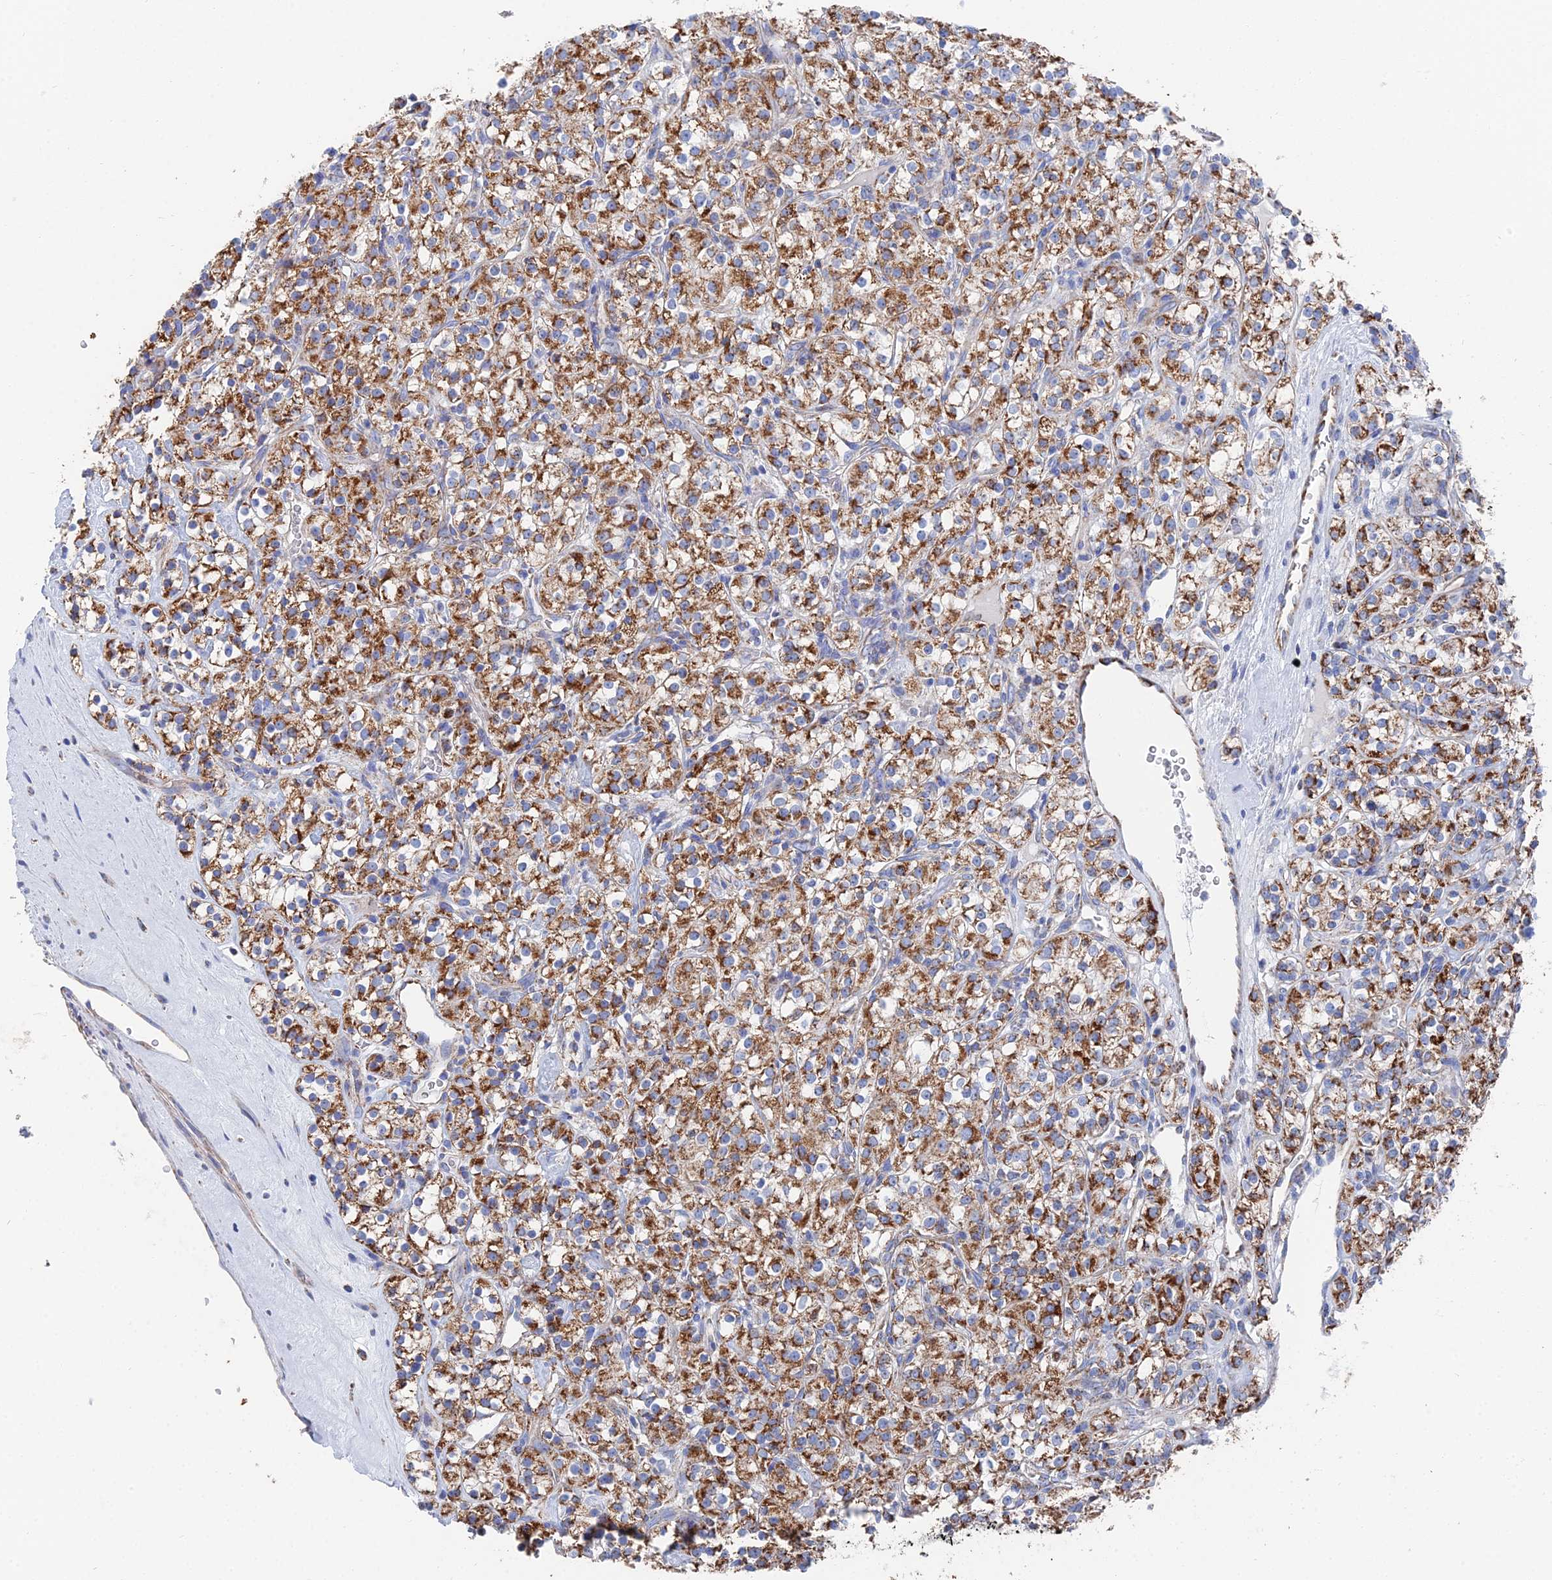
{"staining": {"intensity": "strong", "quantity": ">75%", "location": "cytoplasmic/membranous"}, "tissue": "renal cancer", "cell_type": "Tumor cells", "image_type": "cancer", "snomed": [{"axis": "morphology", "description": "Adenocarcinoma, NOS"}, {"axis": "topography", "description": "Kidney"}], "caption": "Protein positivity by immunohistochemistry demonstrates strong cytoplasmic/membranous positivity in about >75% of tumor cells in renal adenocarcinoma.", "gene": "IFT80", "patient": {"sex": "male", "age": 77}}